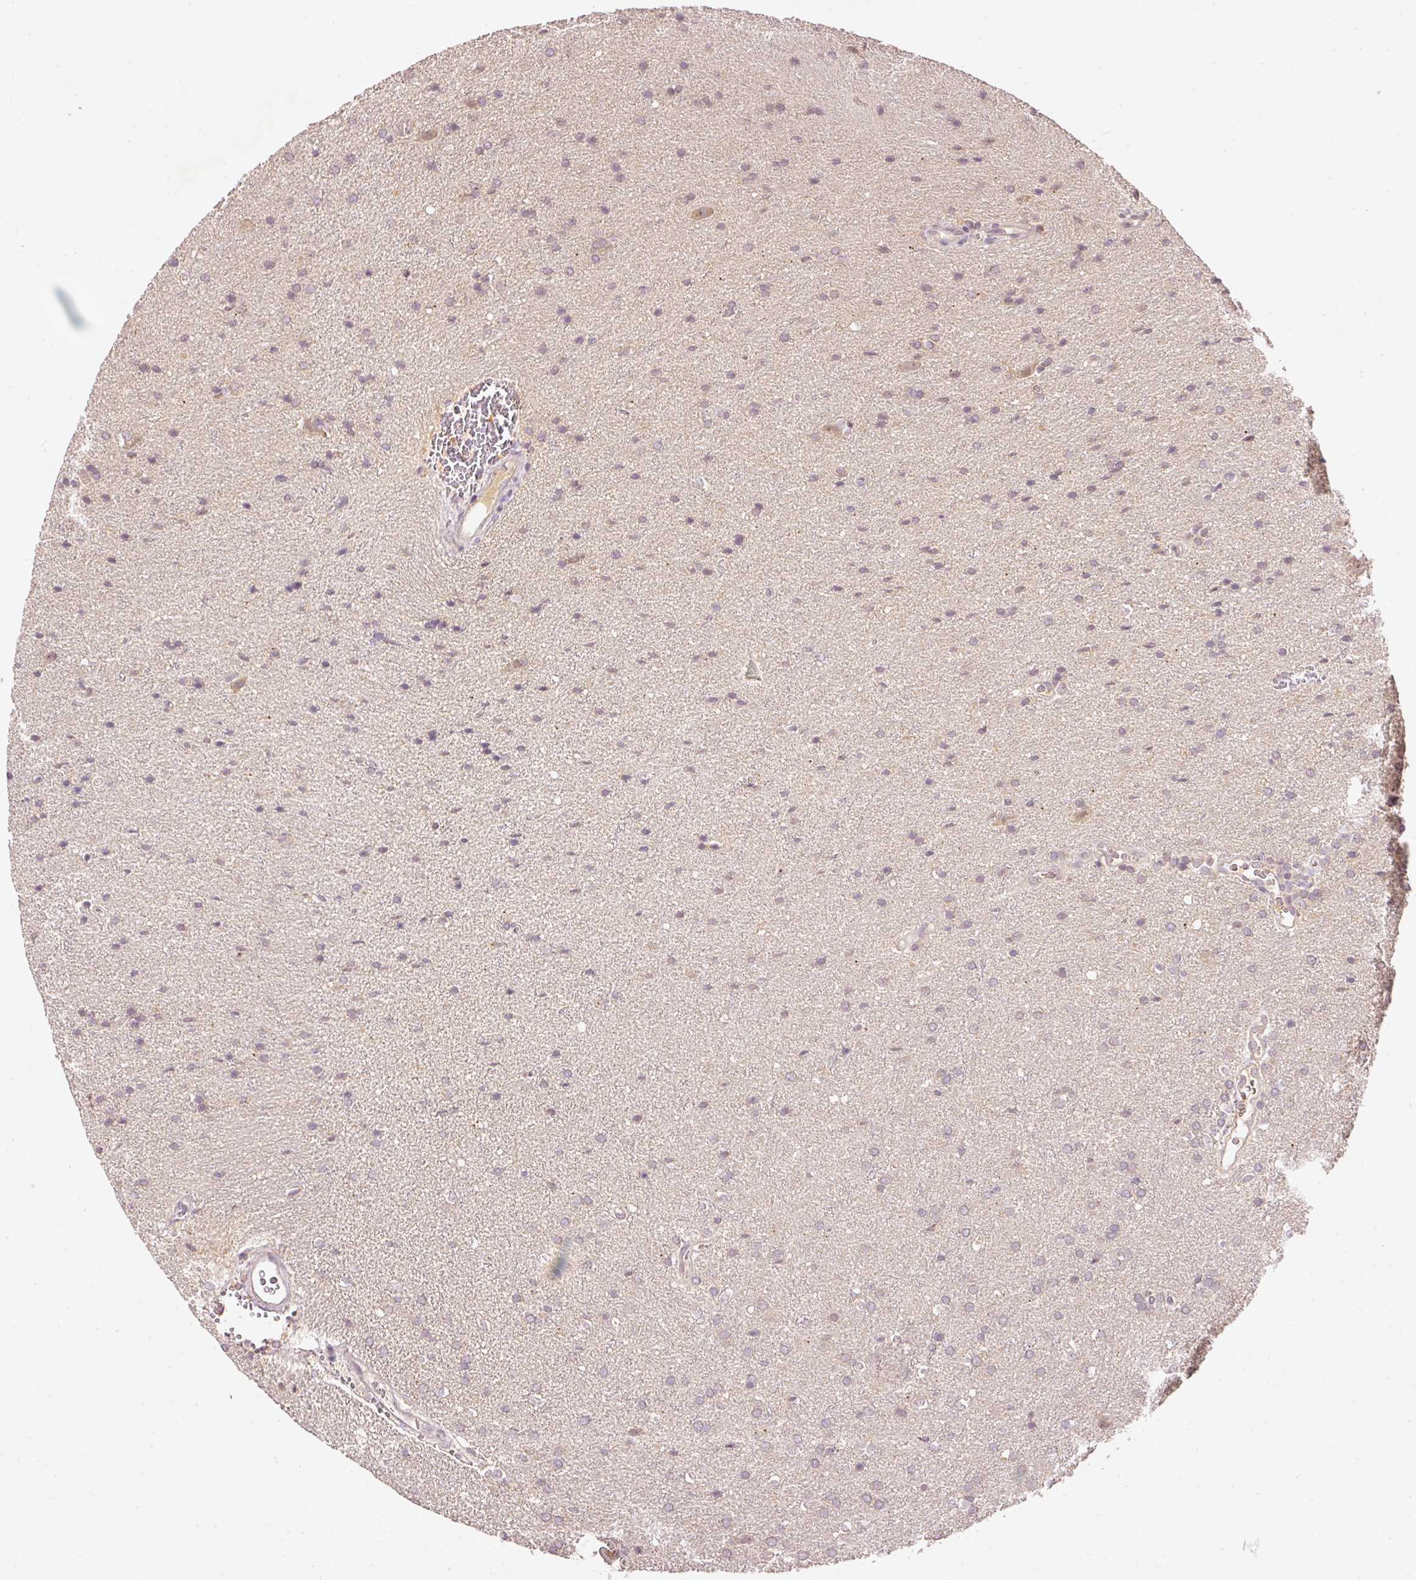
{"staining": {"intensity": "negative", "quantity": "none", "location": "none"}, "tissue": "glioma", "cell_type": "Tumor cells", "image_type": "cancer", "snomed": [{"axis": "morphology", "description": "Glioma, malignant, Low grade"}, {"axis": "topography", "description": "Brain"}], "caption": "This photomicrograph is of glioma stained with immunohistochemistry (IHC) to label a protein in brown with the nuclei are counter-stained blue. There is no positivity in tumor cells. (DAB (3,3'-diaminobenzidine) IHC with hematoxylin counter stain).", "gene": "PCDHB1", "patient": {"sex": "female", "age": 34}}